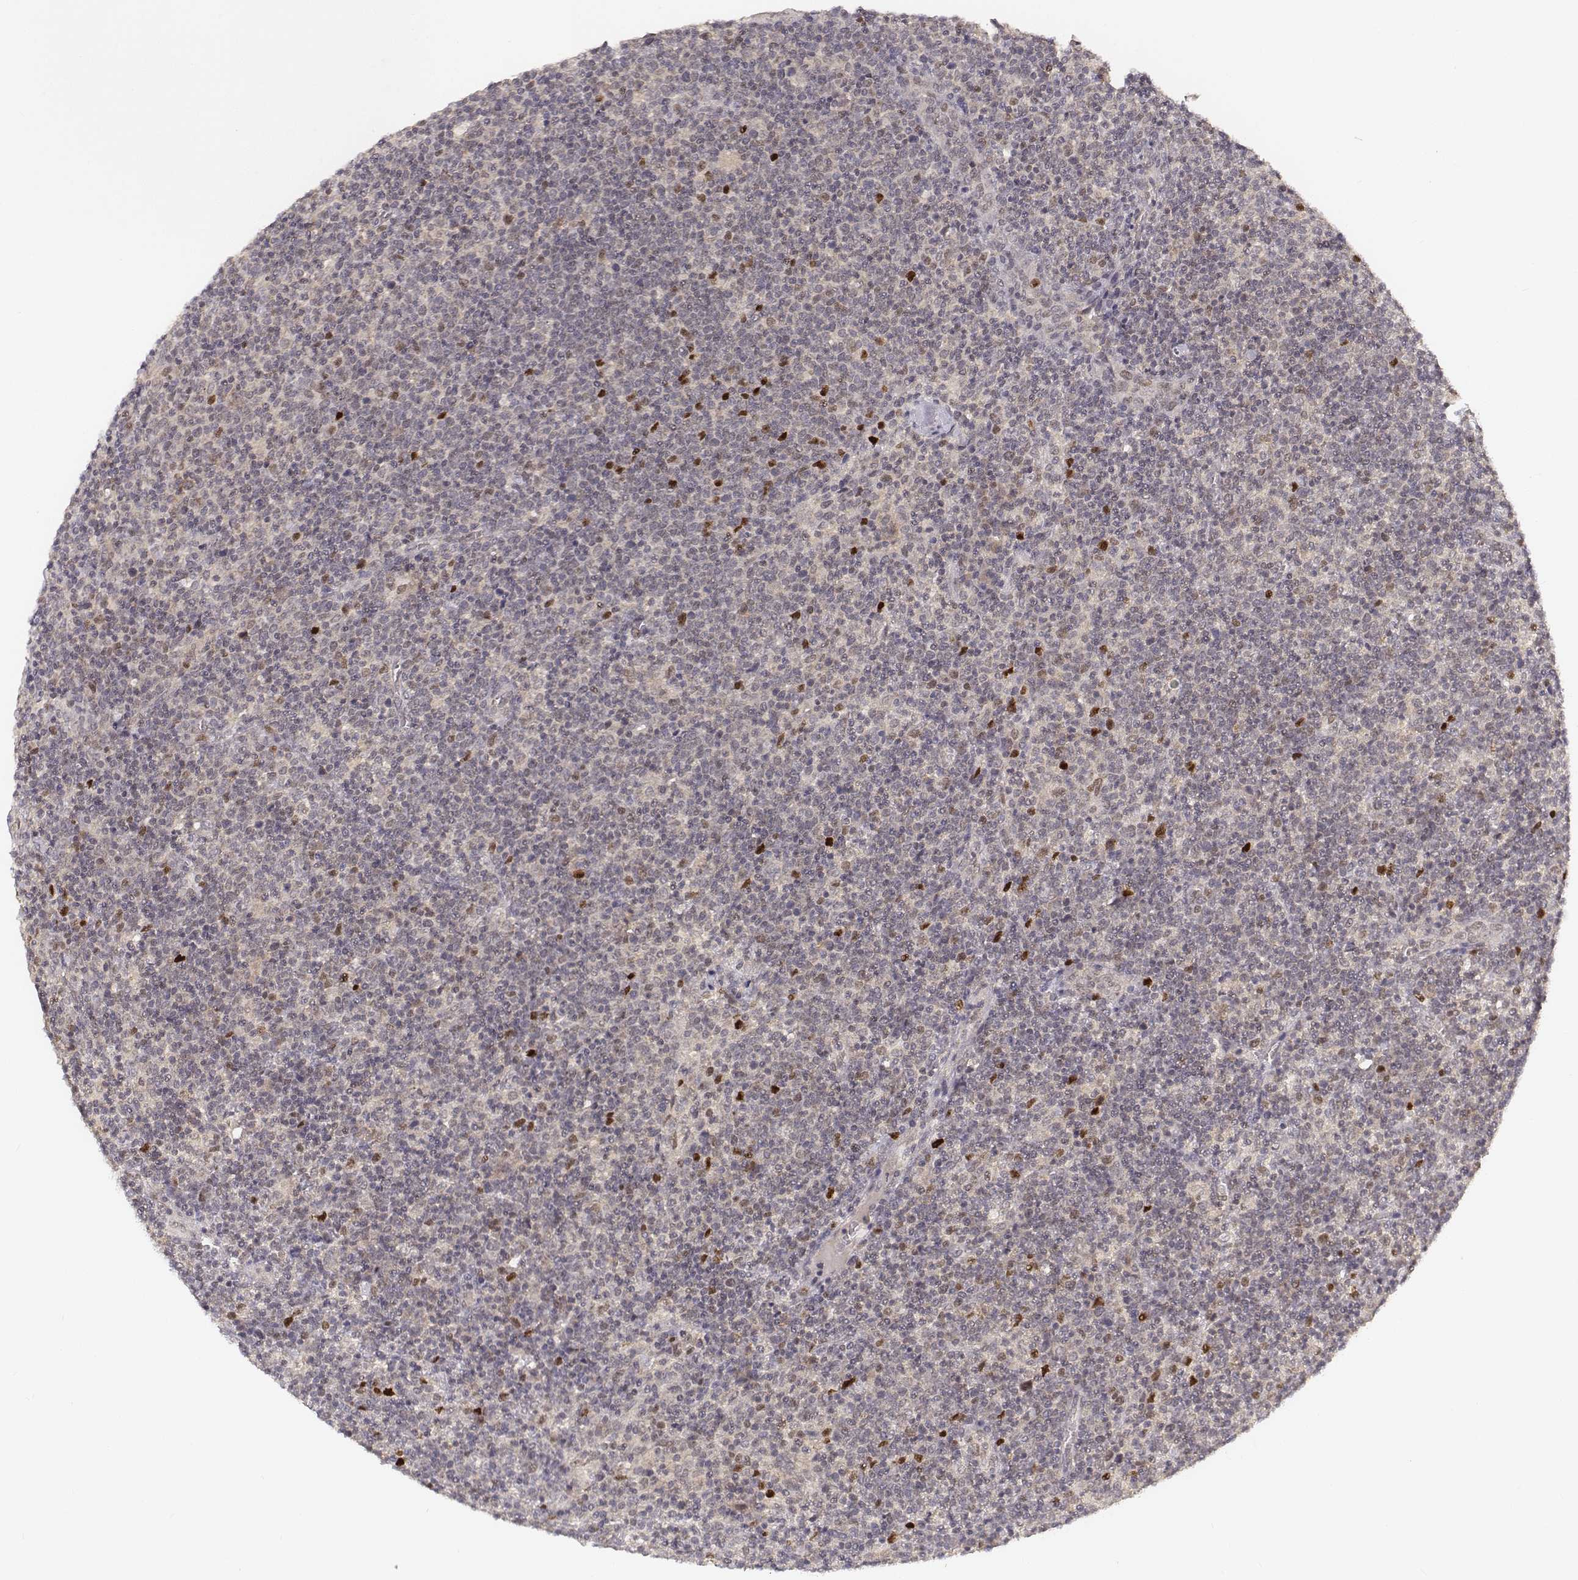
{"staining": {"intensity": "strong", "quantity": "25%-75%", "location": "nuclear"}, "tissue": "lymphoma", "cell_type": "Tumor cells", "image_type": "cancer", "snomed": [{"axis": "morphology", "description": "Malignant lymphoma, non-Hodgkin's type, High grade"}, {"axis": "topography", "description": "Lymph node"}], "caption": "This histopathology image displays immunohistochemistry staining of malignant lymphoma, non-Hodgkin's type (high-grade), with high strong nuclear positivity in approximately 25%-75% of tumor cells.", "gene": "FANCD2", "patient": {"sex": "male", "age": 61}}